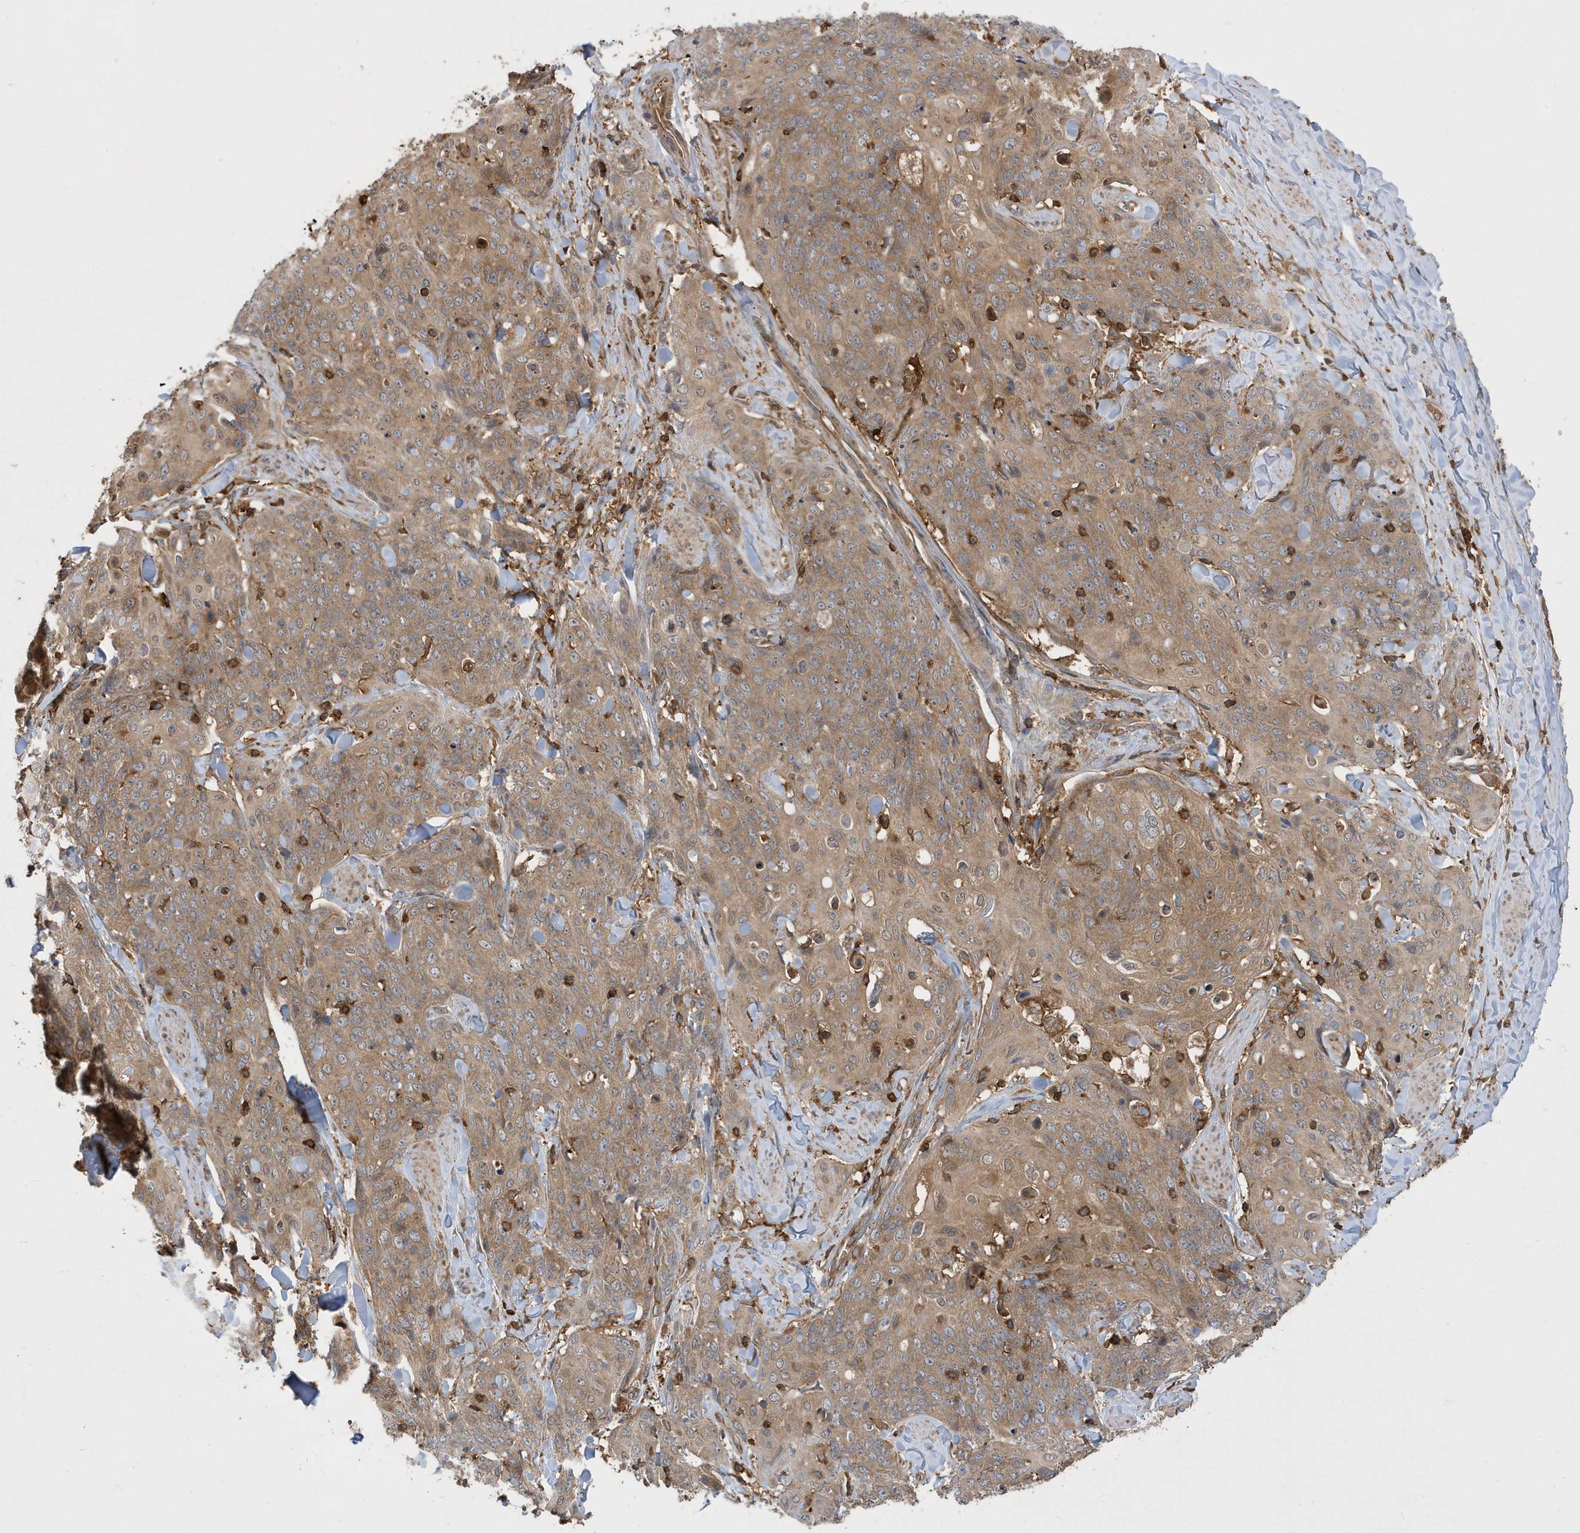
{"staining": {"intensity": "weak", "quantity": ">75%", "location": "cytoplasmic/membranous"}, "tissue": "skin cancer", "cell_type": "Tumor cells", "image_type": "cancer", "snomed": [{"axis": "morphology", "description": "Squamous cell carcinoma, NOS"}, {"axis": "topography", "description": "Skin"}, {"axis": "topography", "description": "Vulva"}], "caption": "Immunohistochemical staining of skin cancer (squamous cell carcinoma) shows low levels of weak cytoplasmic/membranous positivity in approximately >75% of tumor cells. (IHC, brightfield microscopy, high magnification).", "gene": "LAPTM4A", "patient": {"sex": "female", "age": 85}}